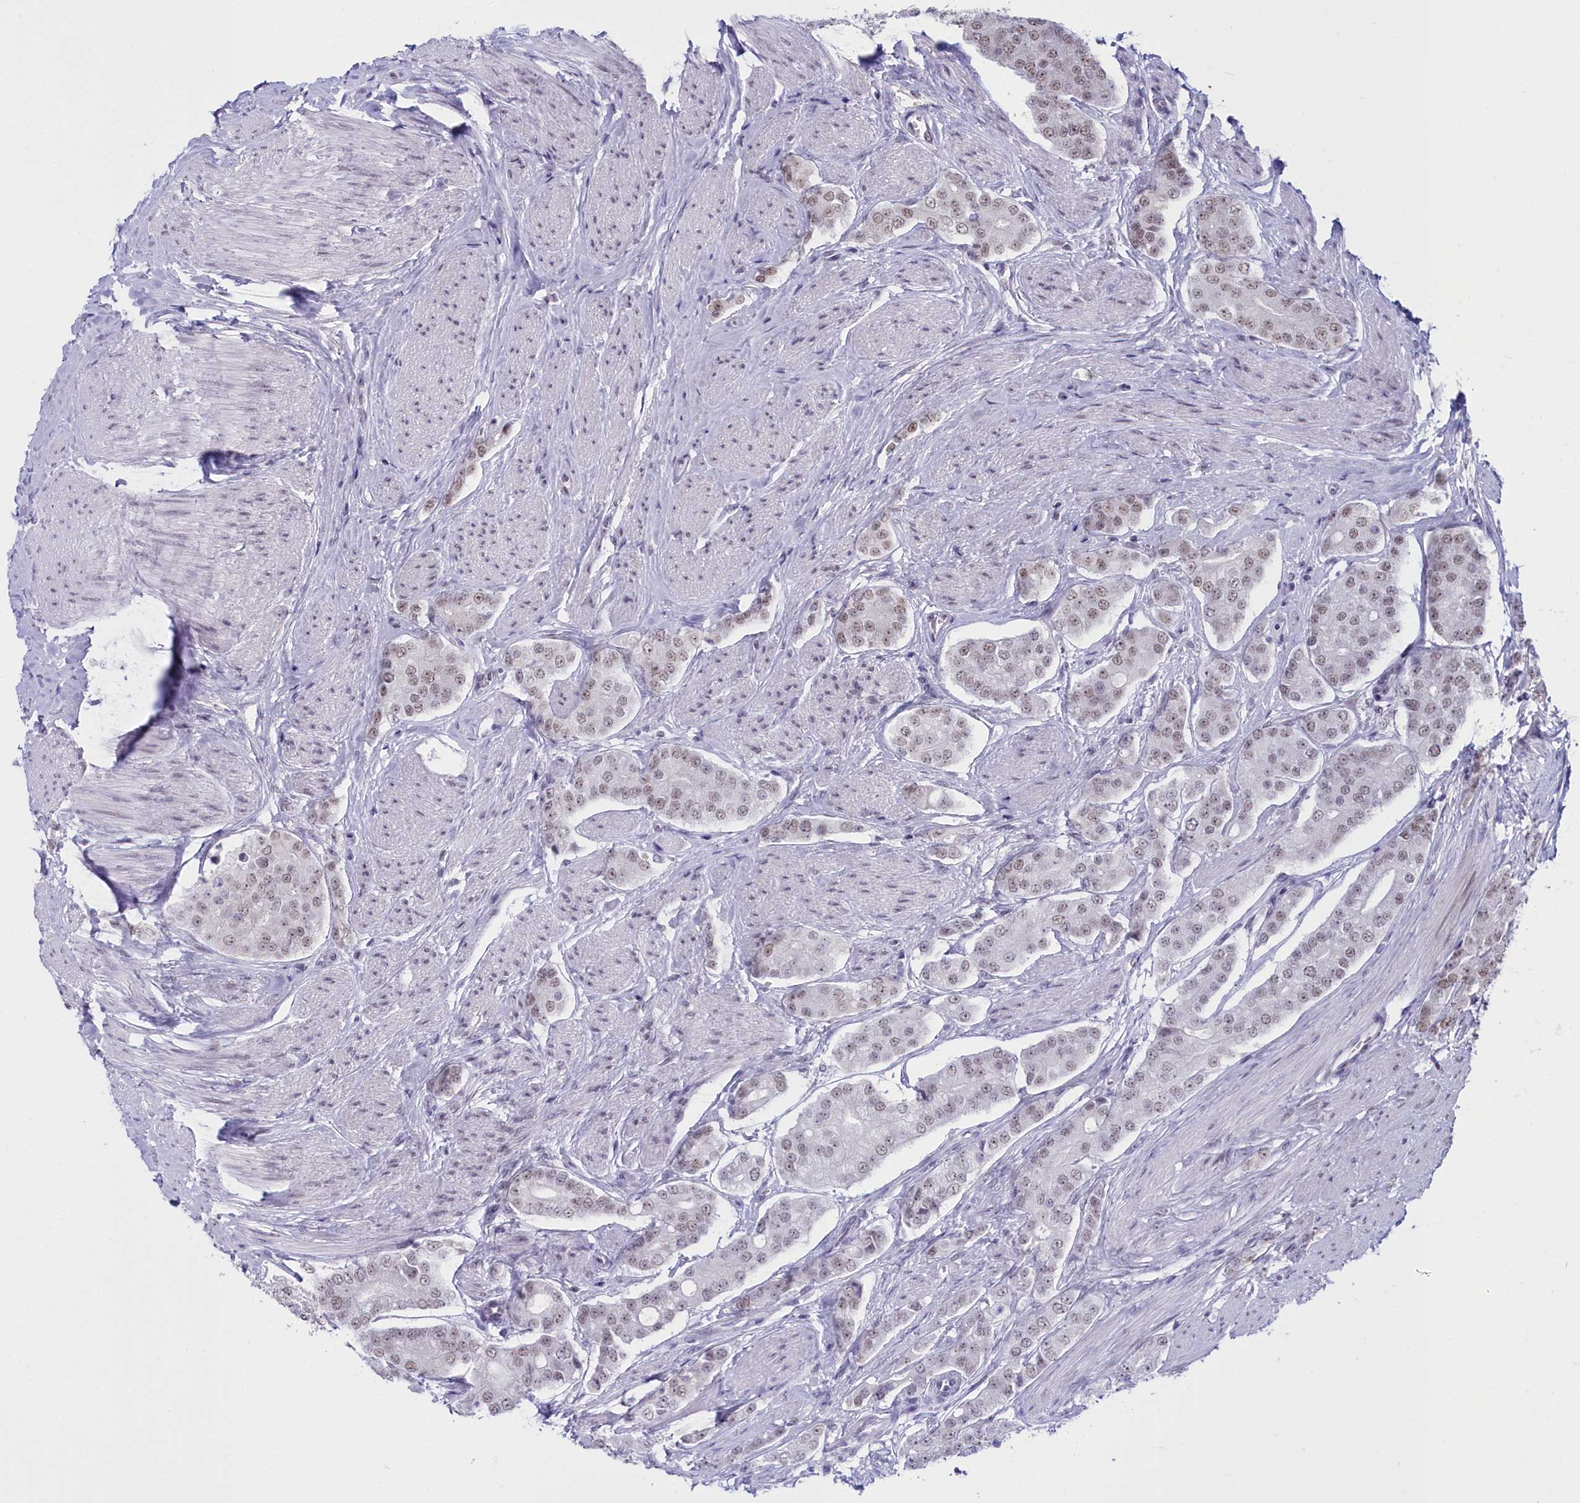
{"staining": {"intensity": "weak", "quantity": ">75%", "location": "nuclear"}, "tissue": "prostate cancer", "cell_type": "Tumor cells", "image_type": "cancer", "snomed": [{"axis": "morphology", "description": "Adenocarcinoma, High grade"}, {"axis": "topography", "description": "Prostate"}], "caption": "IHC staining of prostate high-grade adenocarcinoma, which exhibits low levels of weak nuclear staining in approximately >75% of tumor cells indicating weak nuclear protein positivity. The staining was performed using DAB (3,3'-diaminobenzidine) (brown) for protein detection and nuclei were counterstained in hematoxylin (blue).", "gene": "RBM12", "patient": {"sex": "male", "age": 71}}